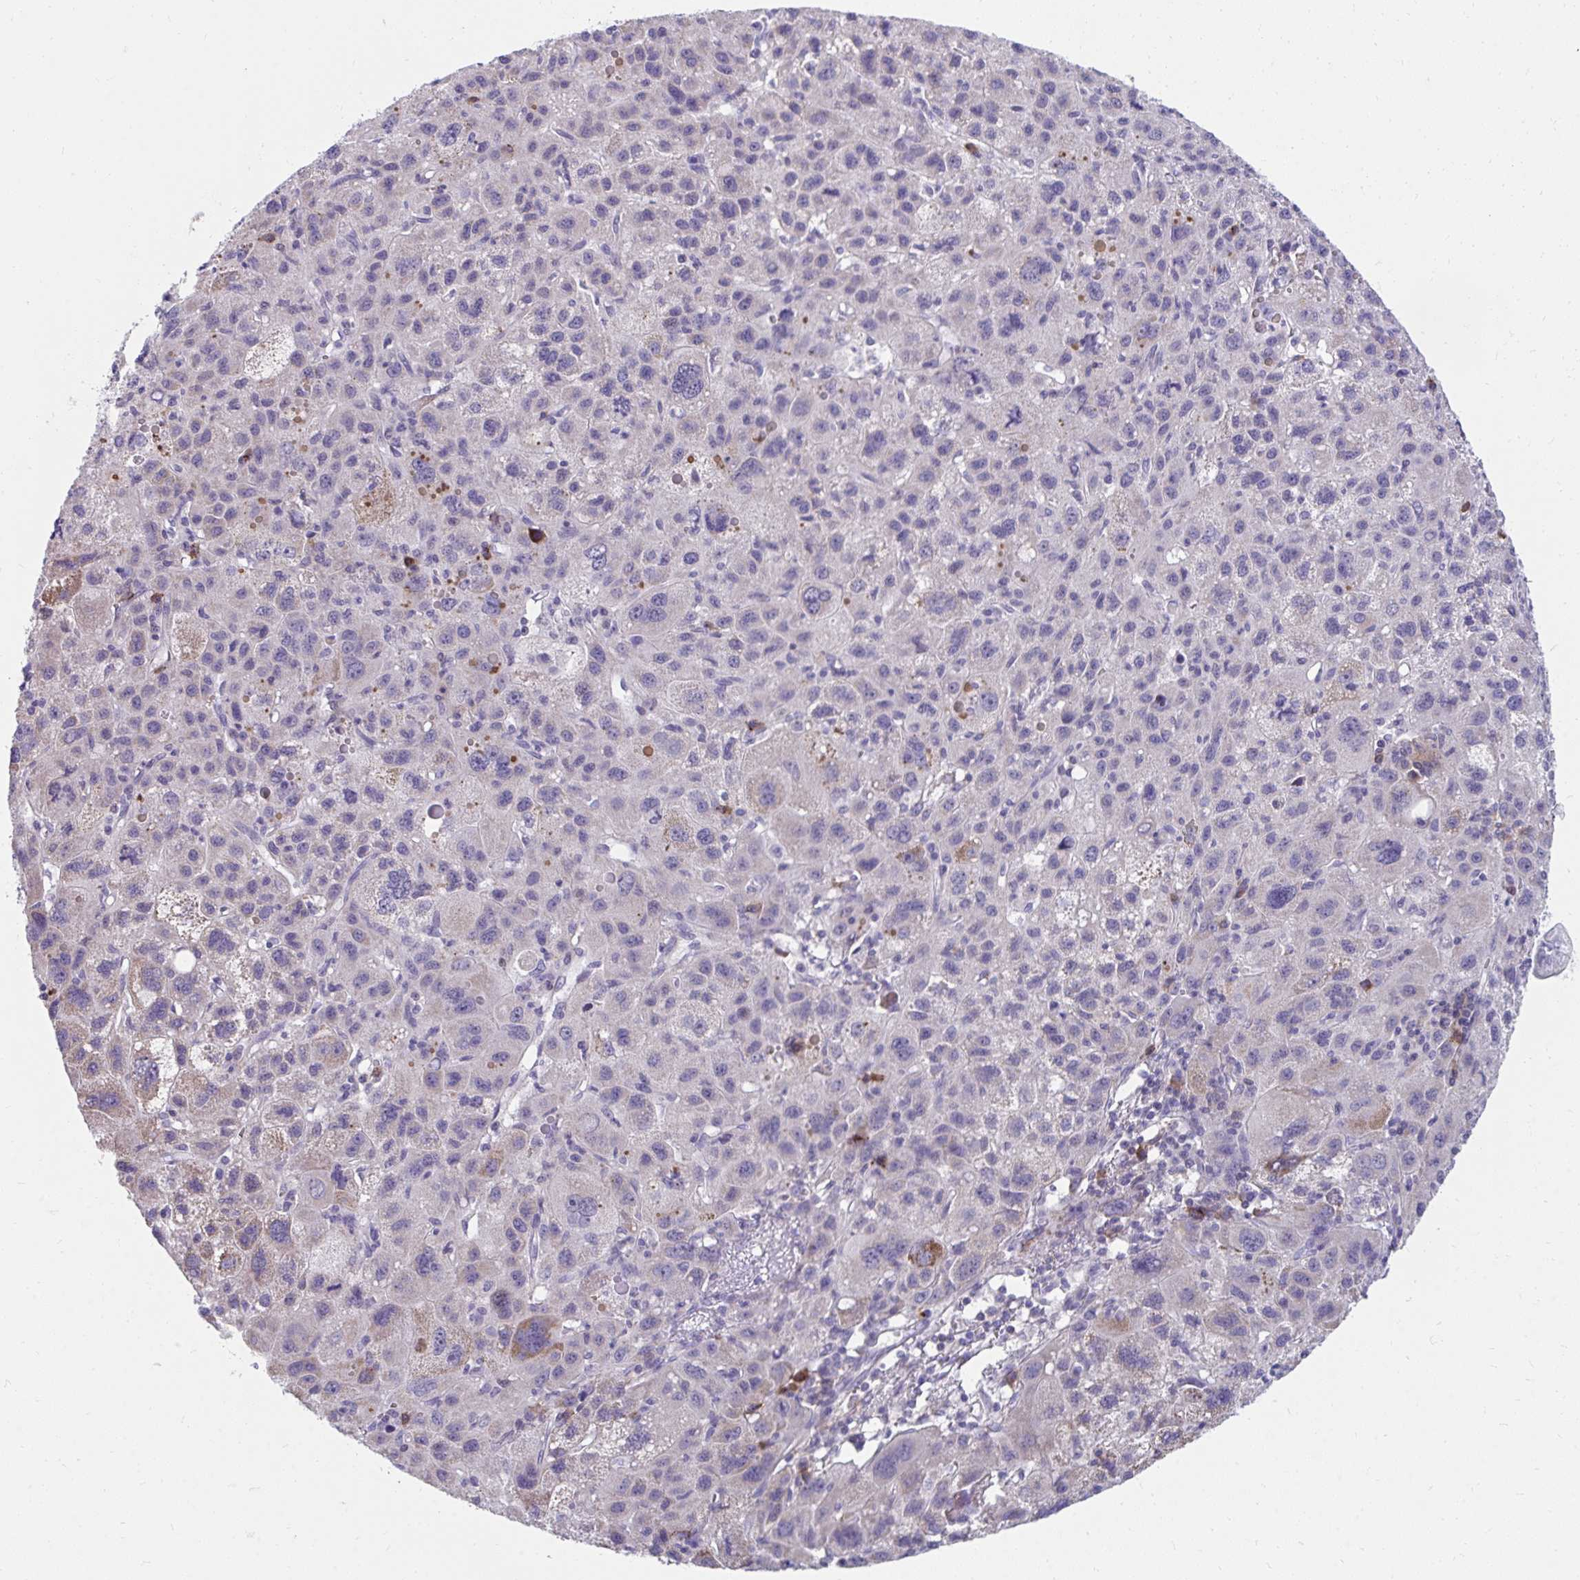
{"staining": {"intensity": "moderate", "quantity": "<25%", "location": "cytoplasmic/membranous"}, "tissue": "liver cancer", "cell_type": "Tumor cells", "image_type": "cancer", "snomed": [{"axis": "morphology", "description": "Carcinoma, Hepatocellular, NOS"}, {"axis": "topography", "description": "Liver"}], "caption": "This photomicrograph shows liver cancer stained with immunohistochemistry (IHC) to label a protein in brown. The cytoplasmic/membranous of tumor cells show moderate positivity for the protein. Nuclei are counter-stained blue.", "gene": "SLAMF7", "patient": {"sex": "female", "age": 77}}